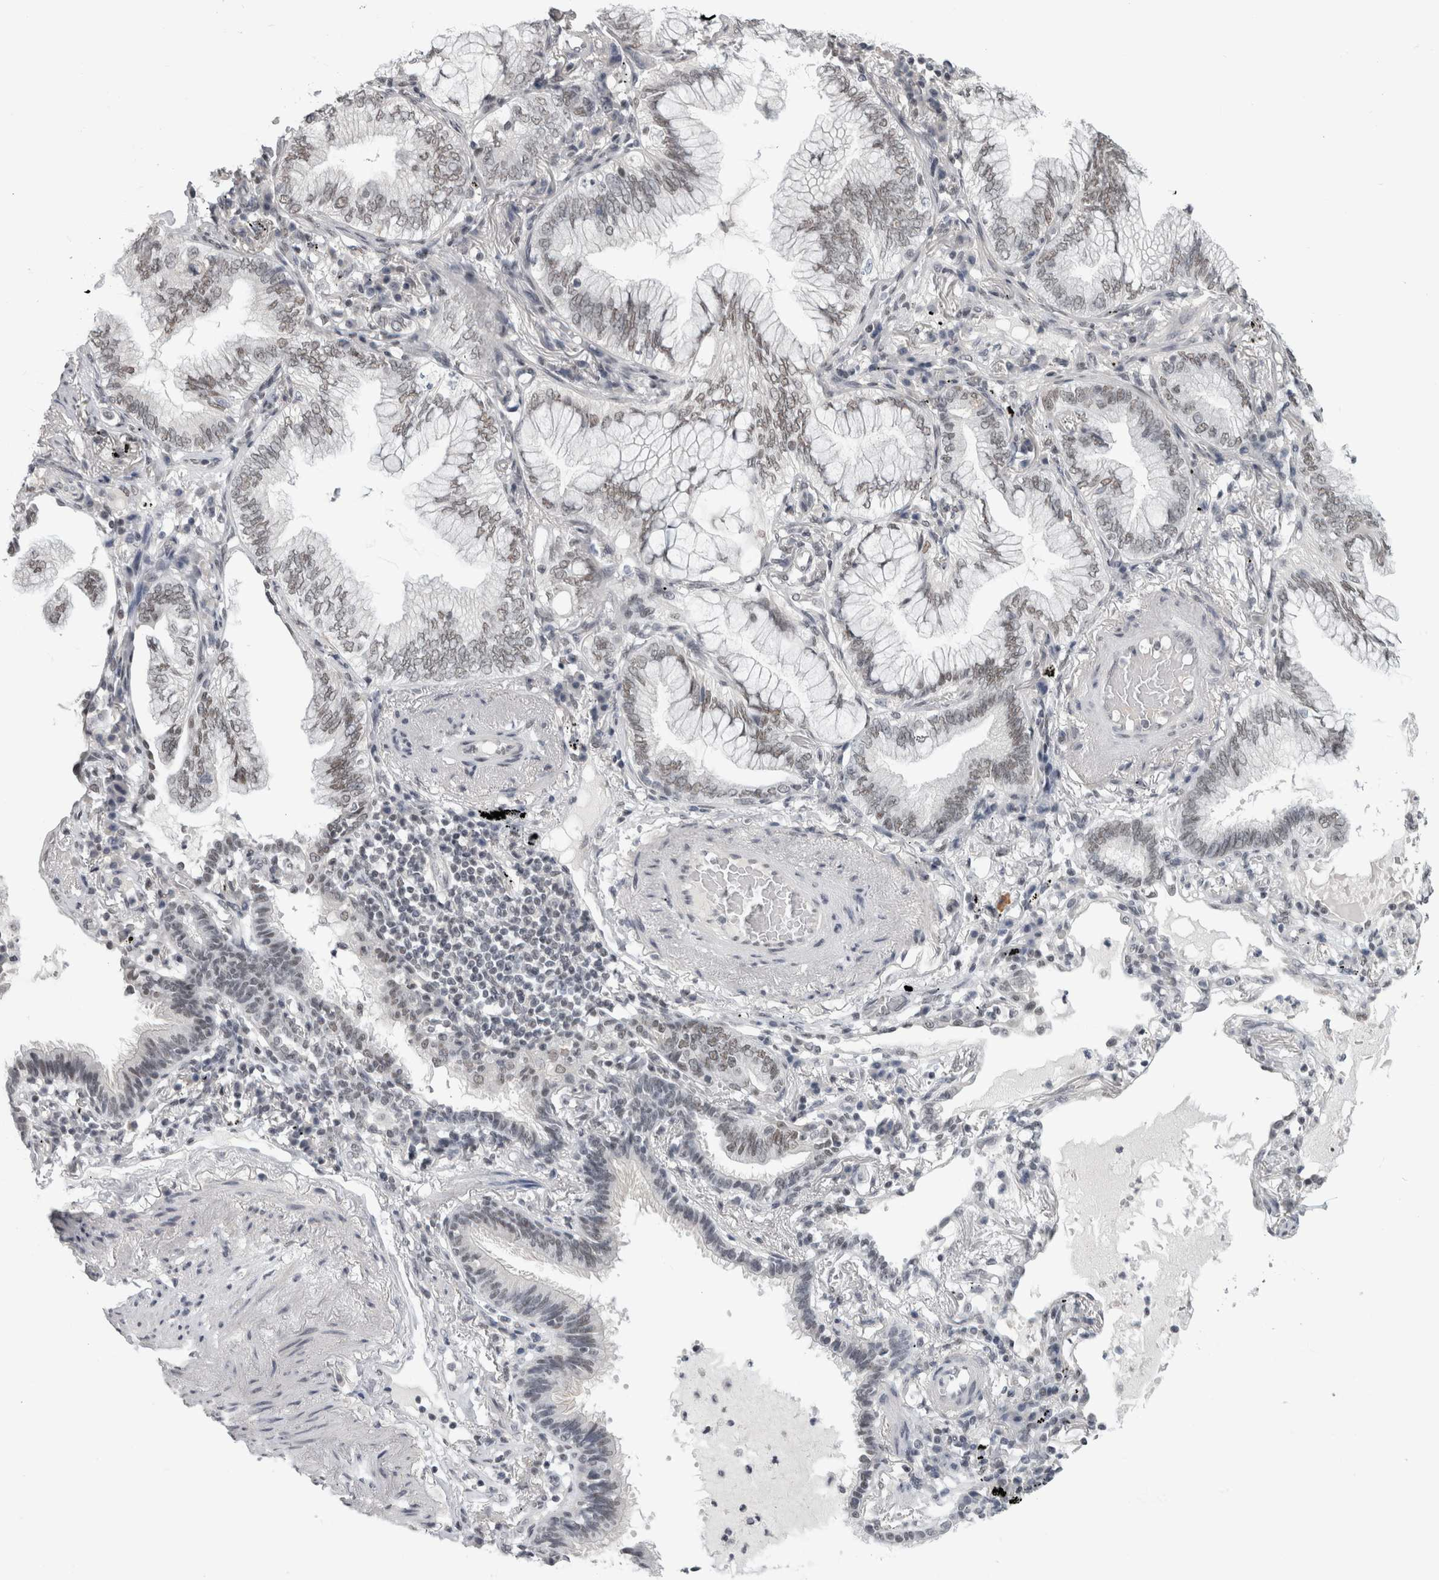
{"staining": {"intensity": "weak", "quantity": "<25%", "location": "nuclear"}, "tissue": "lung cancer", "cell_type": "Tumor cells", "image_type": "cancer", "snomed": [{"axis": "morphology", "description": "Adenocarcinoma, NOS"}, {"axis": "topography", "description": "Lung"}], "caption": "Immunohistochemistry (IHC) photomicrograph of neoplastic tissue: lung cancer stained with DAB (3,3'-diaminobenzidine) shows no significant protein staining in tumor cells.", "gene": "ARID4B", "patient": {"sex": "female", "age": 70}}